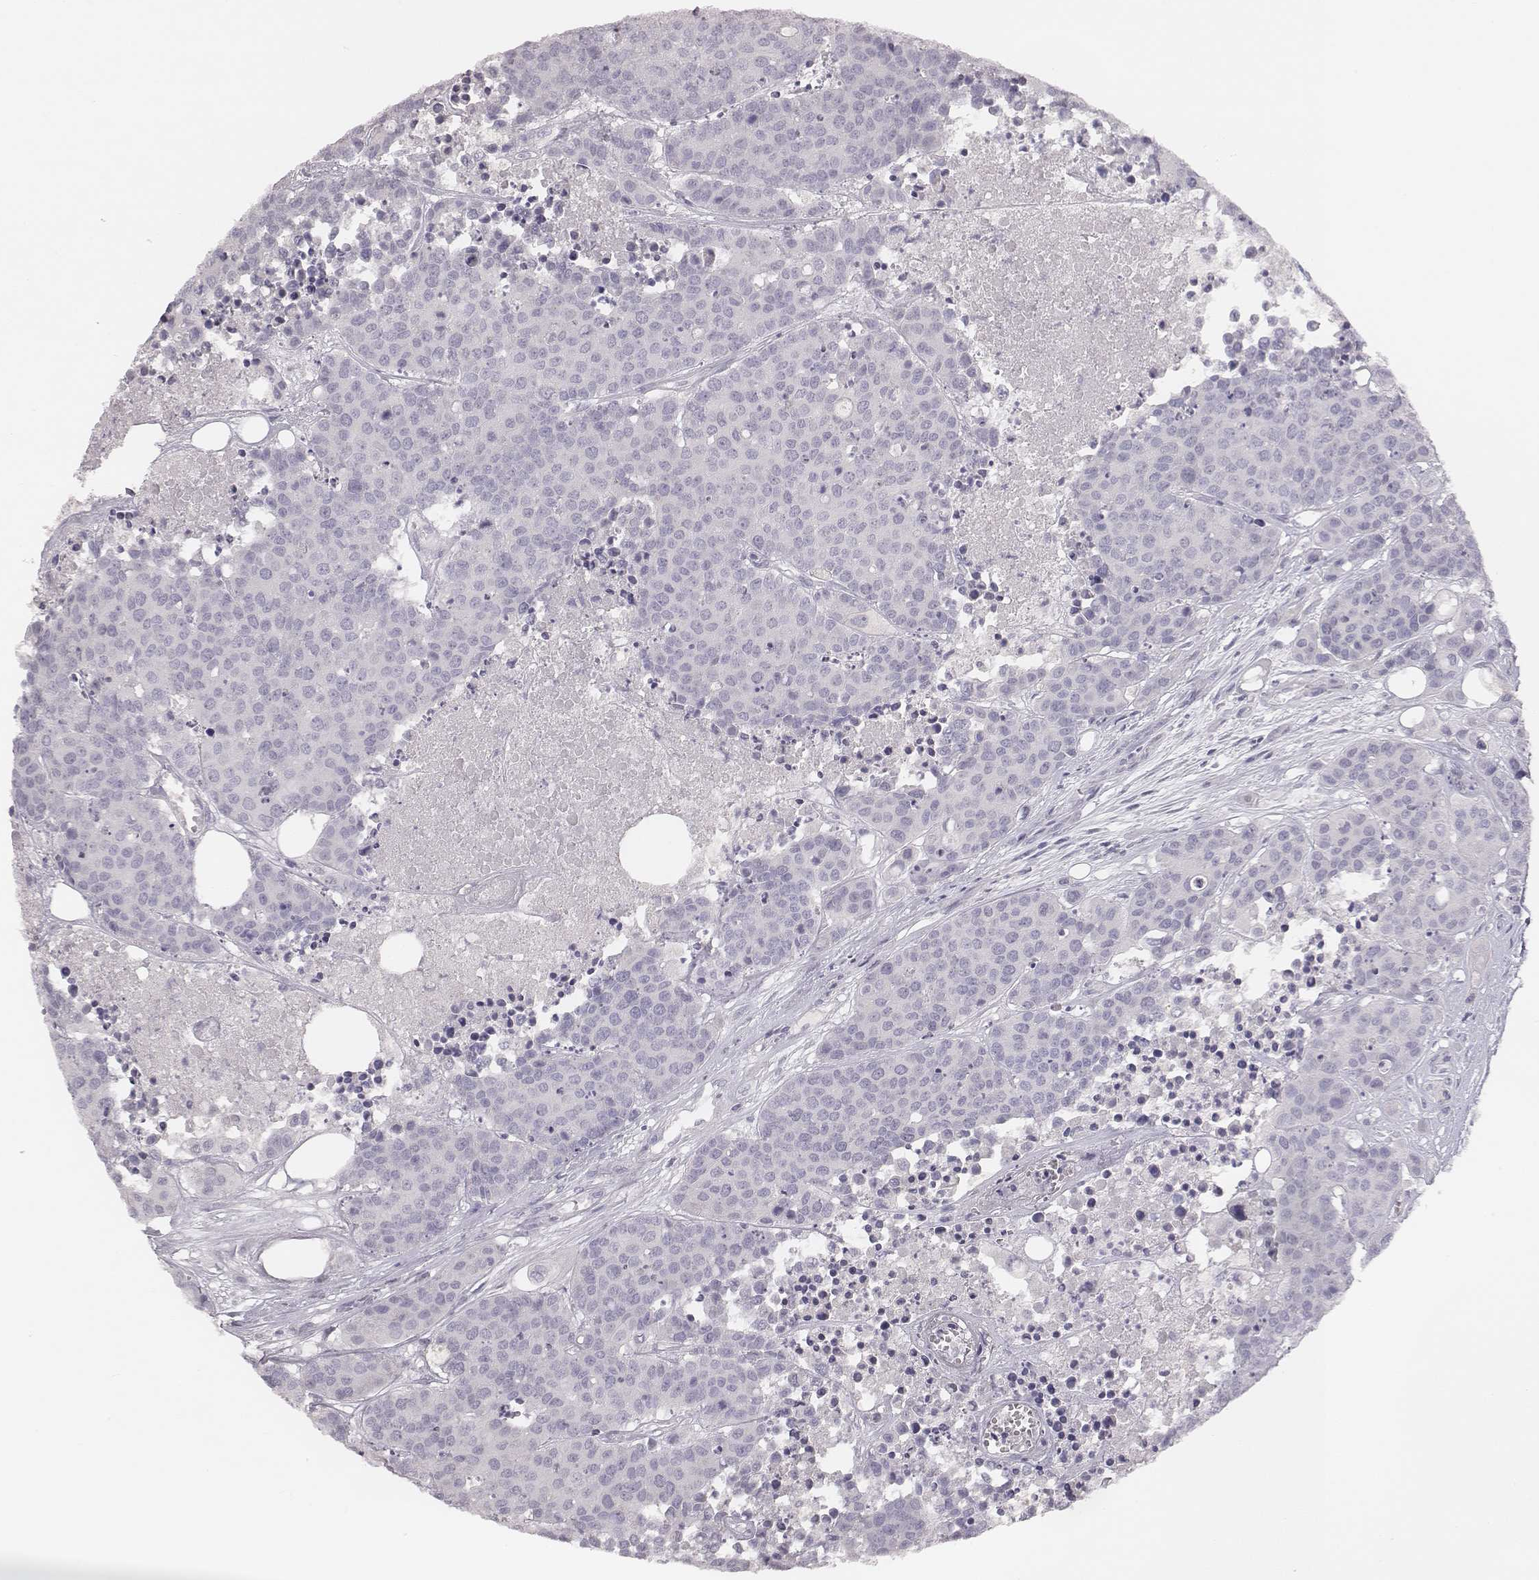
{"staining": {"intensity": "negative", "quantity": "none", "location": "none"}, "tissue": "carcinoid", "cell_type": "Tumor cells", "image_type": "cancer", "snomed": [{"axis": "morphology", "description": "Carcinoid, malignant, NOS"}, {"axis": "topography", "description": "Colon"}], "caption": "The micrograph demonstrates no significant positivity in tumor cells of malignant carcinoid.", "gene": "MYH6", "patient": {"sex": "male", "age": 81}}